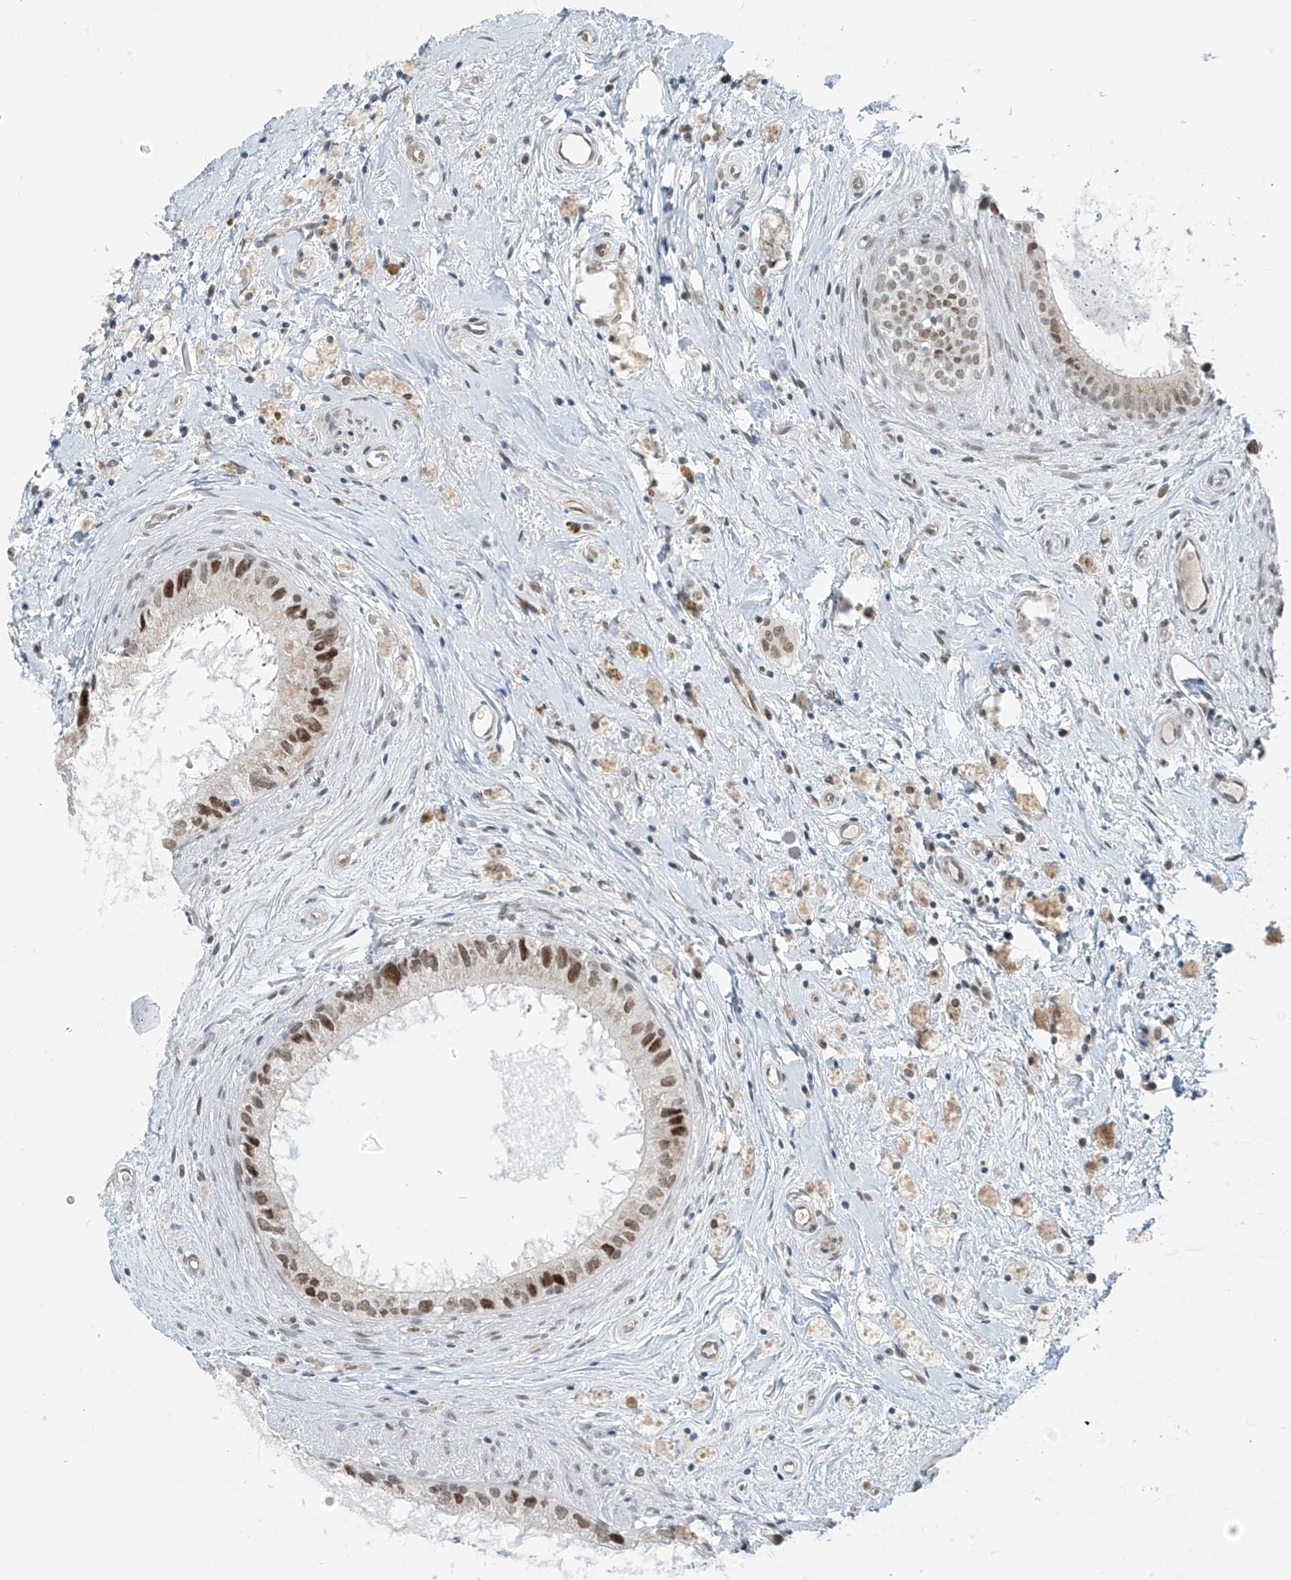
{"staining": {"intensity": "moderate", "quantity": ">75%", "location": "nuclear"}, "tissue": "epididymis", "cell_type": "Glandular cells", "image_type": "normal", "snomed": [{"axis": "morphology", "description": "Normal tissue, NOS"}, {"axis": "topography", "description": "Epididymis"}], "caption": "Immunohistochemical staining of benign epididymis demonstrates >75% levels of moderate nuclear protein staining in about >75% of glandular cells. (Brightfield microscopy of DAB IHC at high magnification).", "gene": "MCM9", "patient": {"sex": "male", "age": 80}}